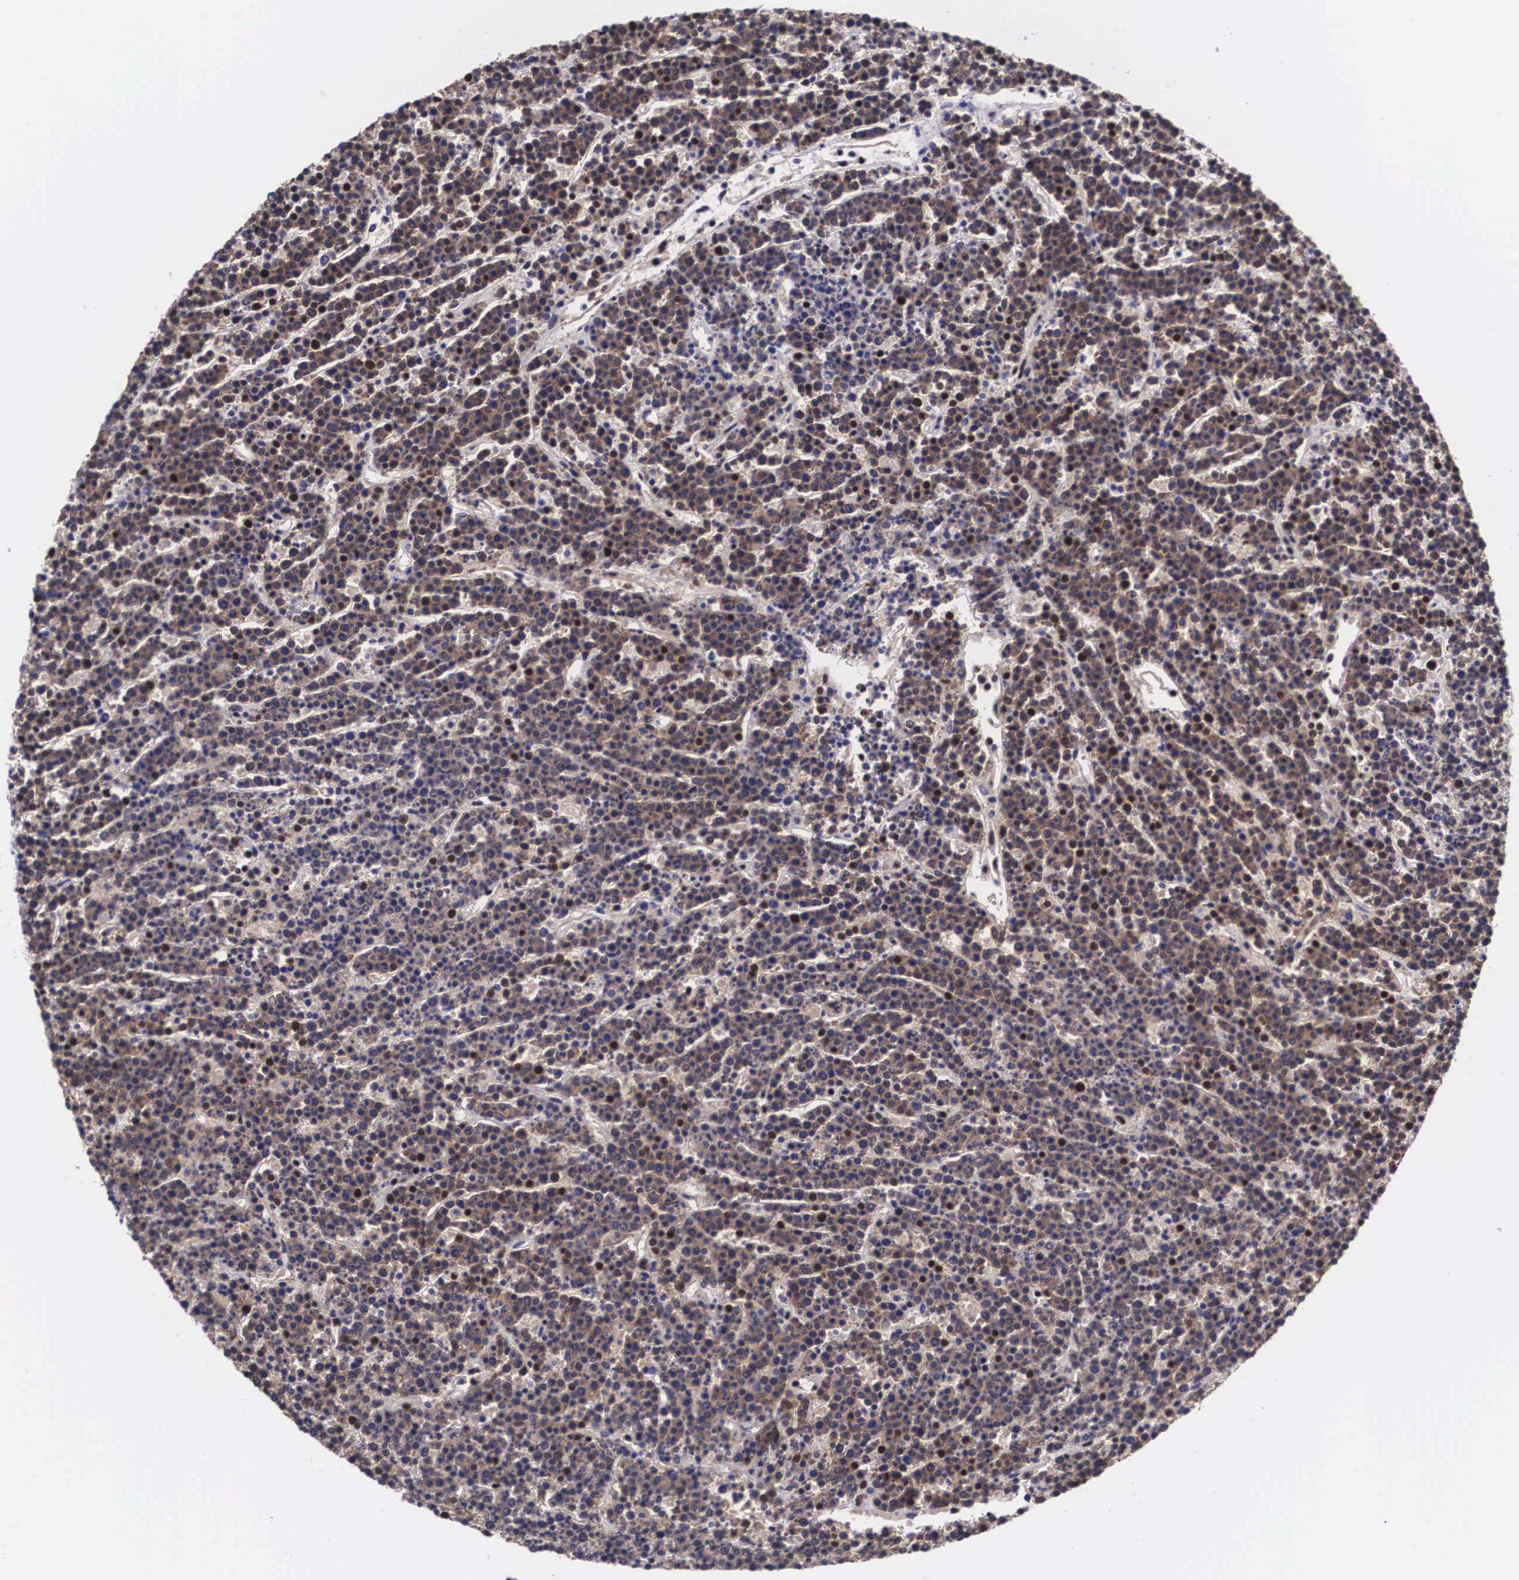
{"staining": {"intensity": "strong", "quantity": ">75%", "location": "cytoplasmic/membranous,nuclear"}, "tissue": "lymphoma", "cell_type": "Tumor cells", "image_type": "cancer", "snomed": [{"axis": "morphology", "description": "Malignant lymphoma, non-Hodgkin's type, High grade"}, {"axis": "topography", "description": "Ovary"}], "caption": "Malignant lymphoma, non-Hodgkin's type (high-grade) stained with immunohistochemistry displays strong cytoplasmic/membranous and nuclear expression in approximately >75% of tumor cells. The protein is shown in brown color, while the nuclei are stained blue.", "gene": "SF3A1", "patient": {"sex": "female", "age": 56}}